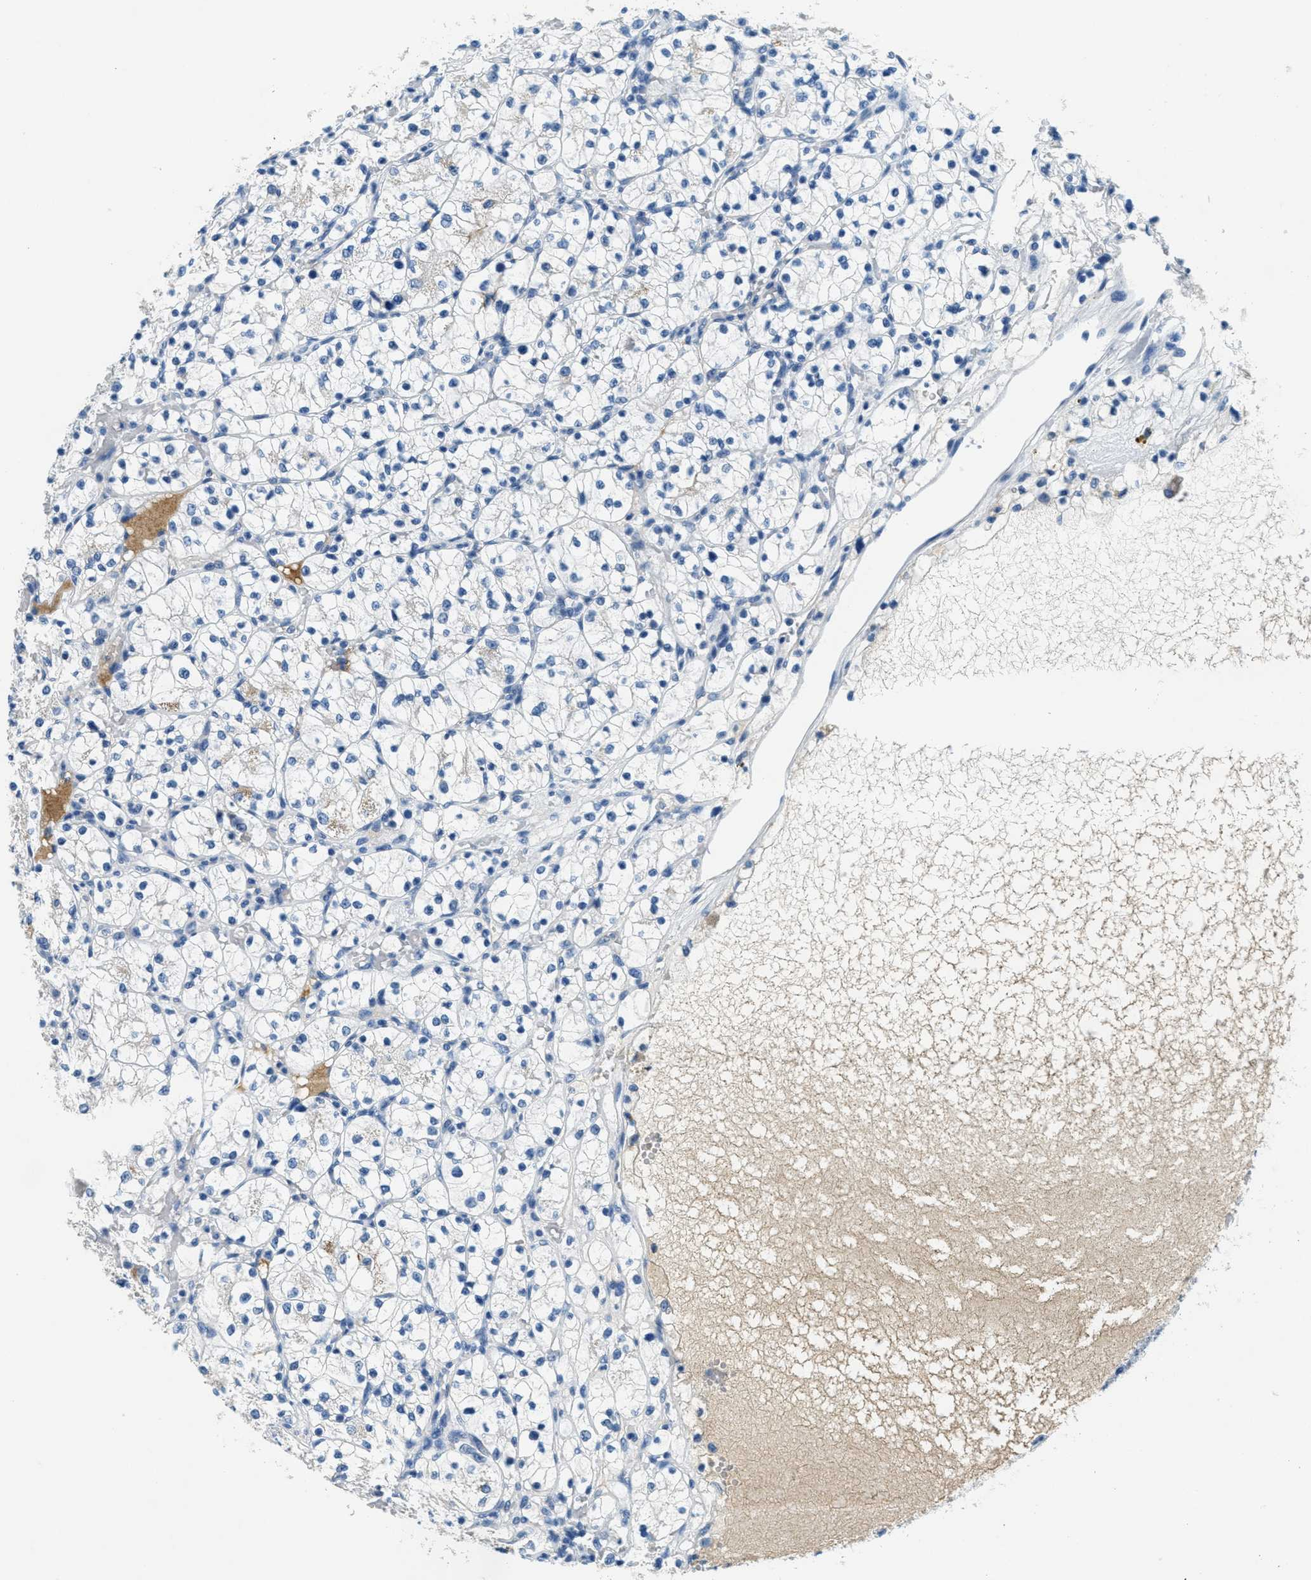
{"staining": {"intensity": "negative", "quantity": "none", "location": "none"}, "tissue": "renal cancer", "cell_type": "Tumor cells", "image_type": "cancer", "snomed": [{"axis": "morphology", "description": "Adenocarcinoma, NOS"}, {"axis": "topography", "description": "Kidney"}], "caption": "Adenocarcinoma (renal) was stained to show a protein in brown. There is no significant expression in tumor cells. Brightfield microscopy of immunohistochemistry stained with DAB (brown) and hematoxylin (blue), captured at high magnification.", "gene": "A2M", "patient": {"sex": "female", "age": 60}}